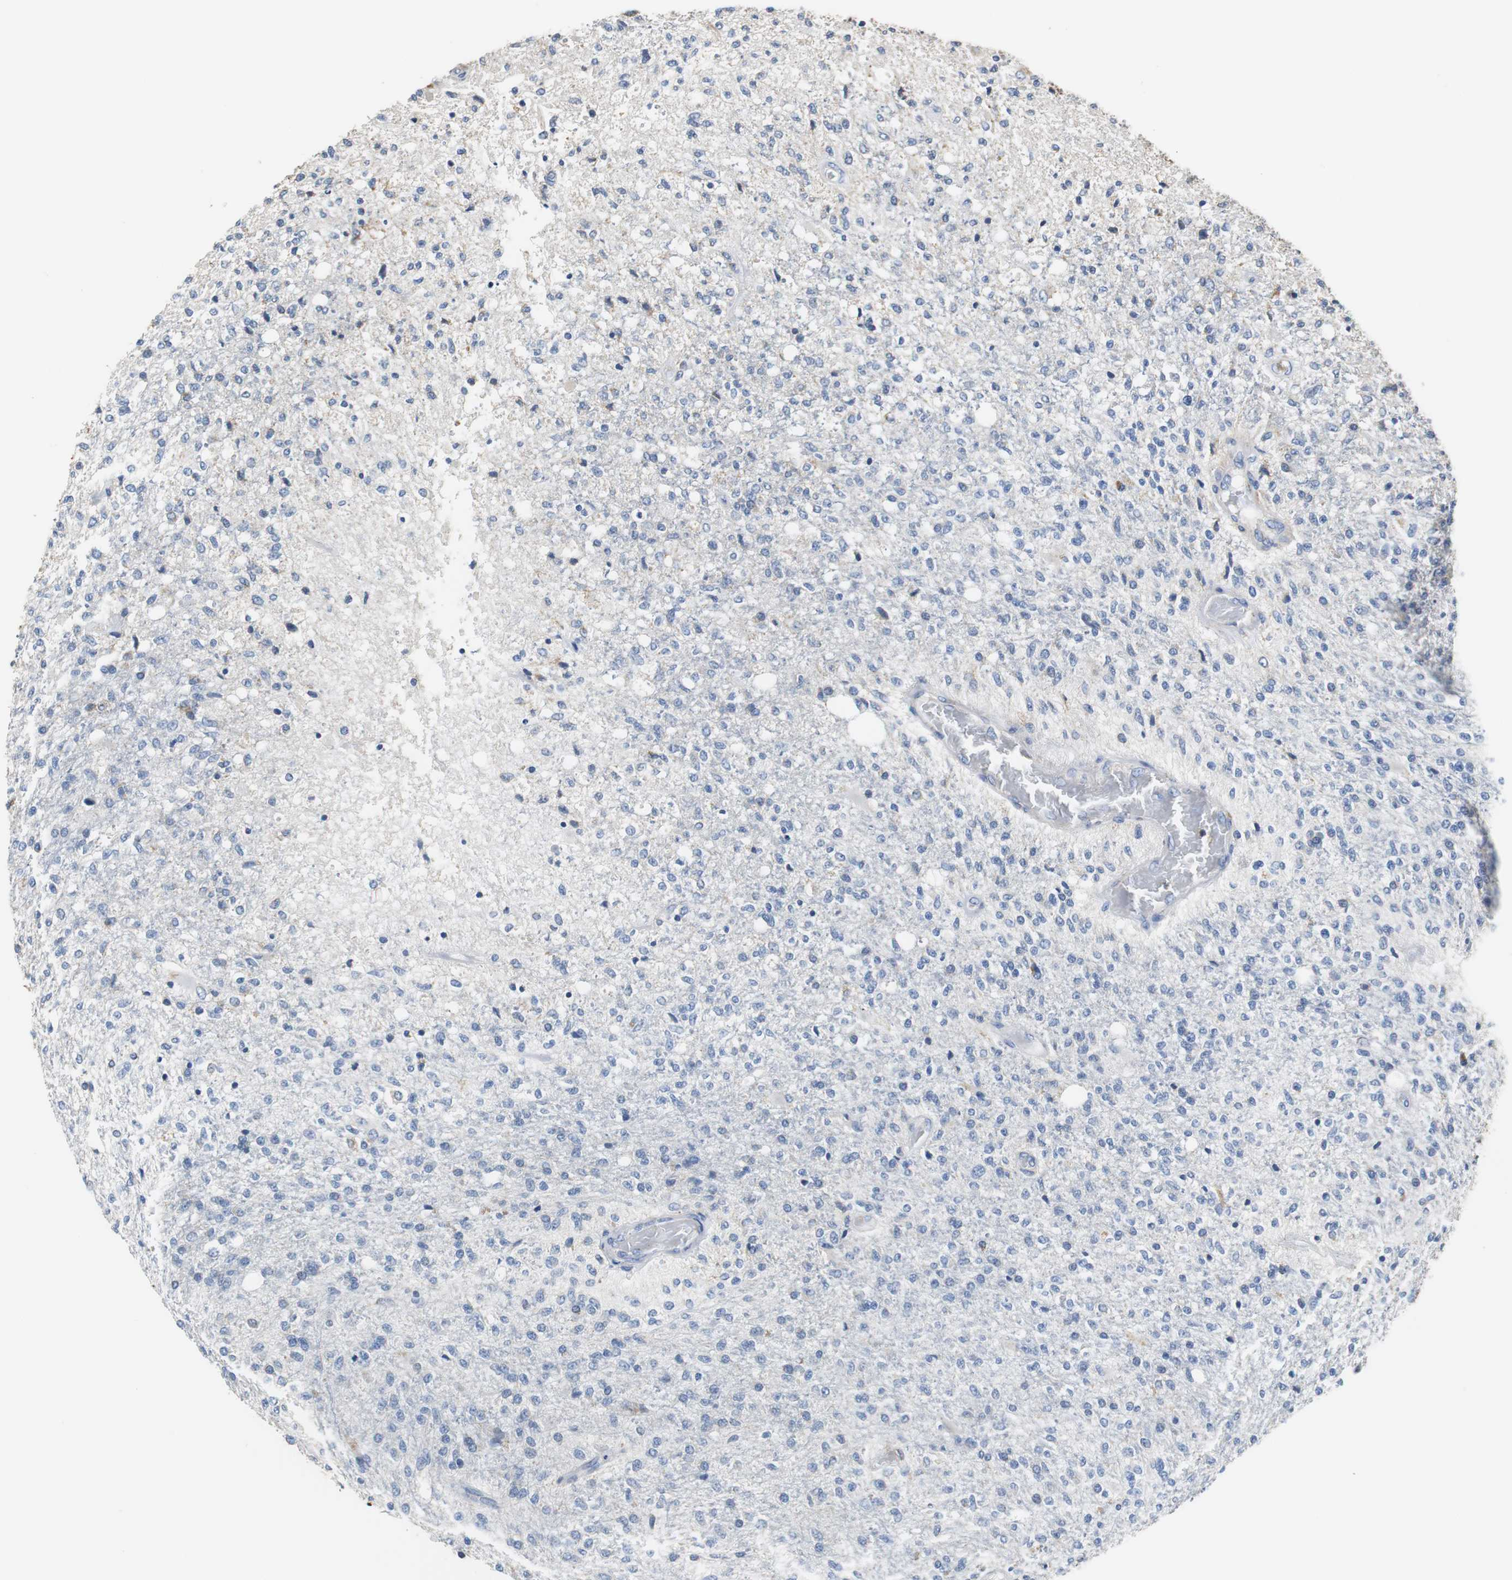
{"staining": {"intensity": "negative", "quantity": "none", "location": "none"}, "tissue": "glioma", "cell_type": "Tumor cells", "image_type": "cancer", "snomed": [{"axis": "morphology", "description": "Normal tissue, NOS"}, {"axis": "morphology", "description": "Glioma, malignant, High grade"}, {"axis": "topography", "description": "Cerebral cortex"}], "caption": "This is a photomicrograph of IHC staining of glioma, which shows no staining in tumor cells.", "gene": "VAMP8", "patient": {"sex": "male", "age": 77}}